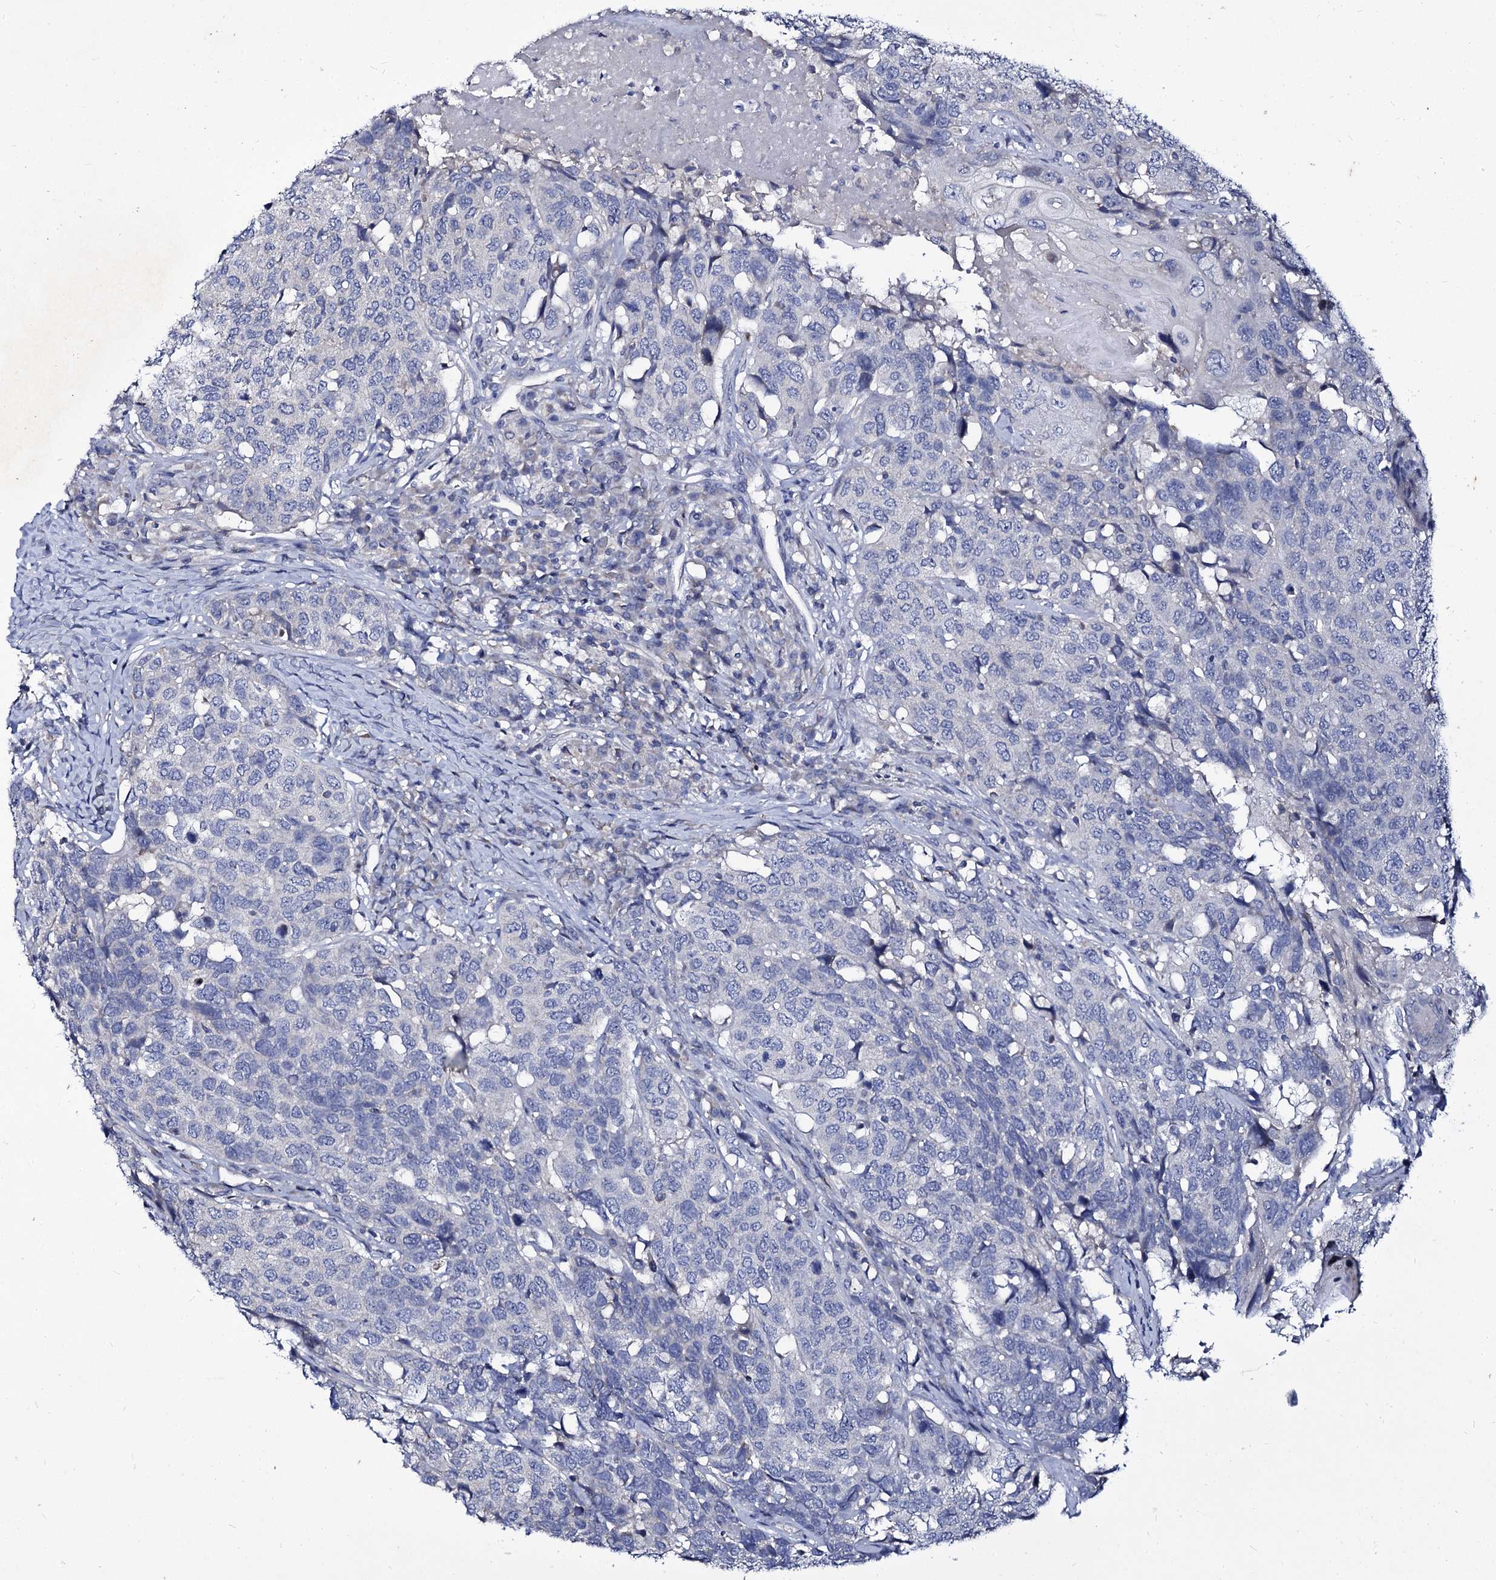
{"staining": {"intensity": "negative", "quantity": "none", "location": "none"}, "tissue": "head and neck cancer", "cell_type": "Tumor cells", "image_type": "cancer", "snomed": [{"axis": "morphology", "description": "Squamous cell carcinoma, NOS"}, {"axis": "topography", "description": "Head-Neck"}], "caption": "High power microscopy photomicrograph of an immunohistochemistry (IHC) photomicrograph of head and neck cancer, revealing no significant staining in tumor cells.", "gene": "PANX2", "patient": {"sex": "male", "age": 66}}